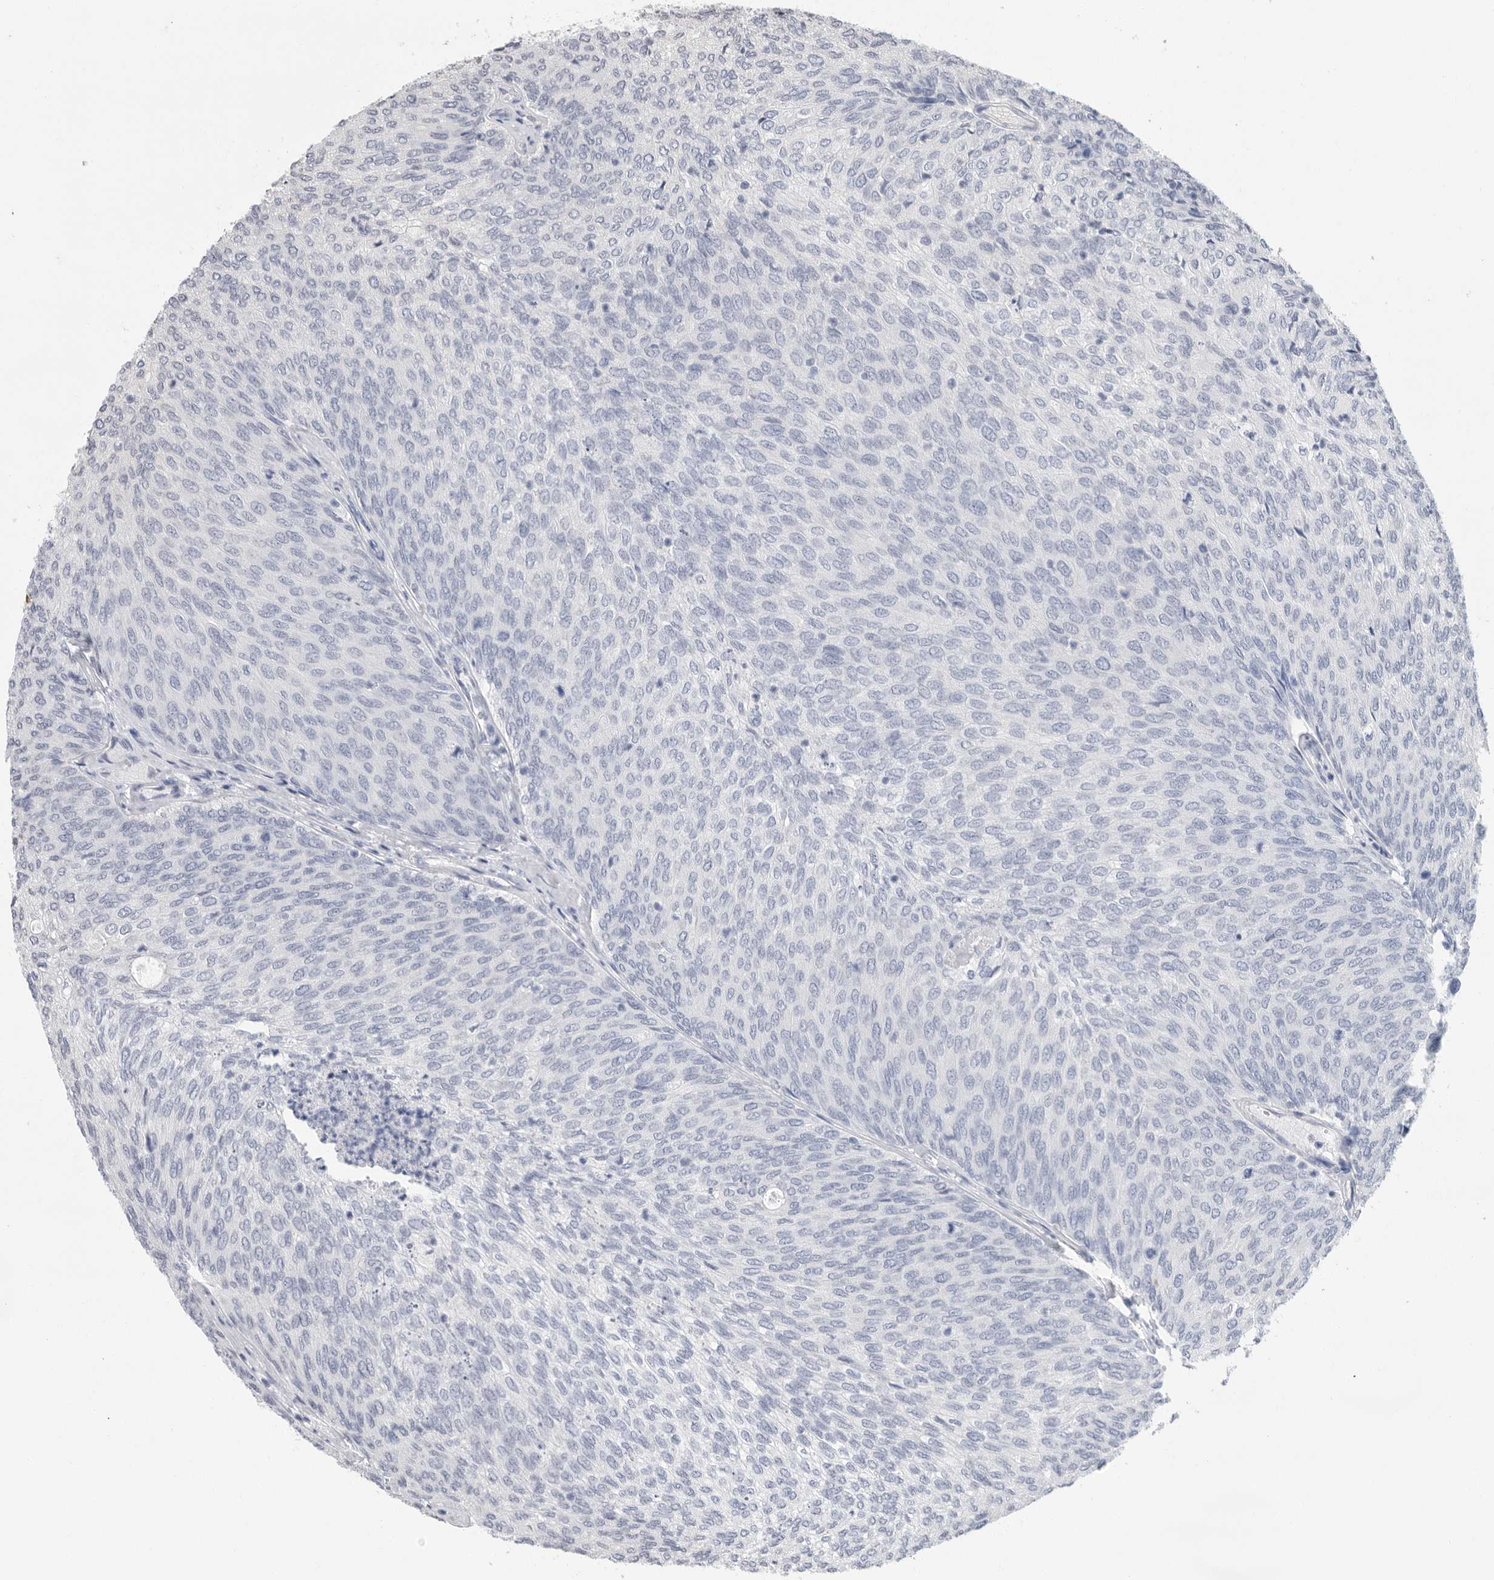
{"staining": {"intensity": "negative", "quantity": "none", "location": "none"}, "tissue": "urothelial cancer", "cell_type": "Tumor cells", "image_type": "cancer", "snomed": [{"axis": "morphology", "description": "Urothelial carcinoma, Low grade"}, {"axis": "topography", "description": "Urinary bladder"}], "caption": "Low-grade urothelial carcinoma stained for a protein using immunohistochemistry exhibits no positivity tumor cells.", "gene": "ARHGEF10", "patient": {"sex": "female", "age": 79}}